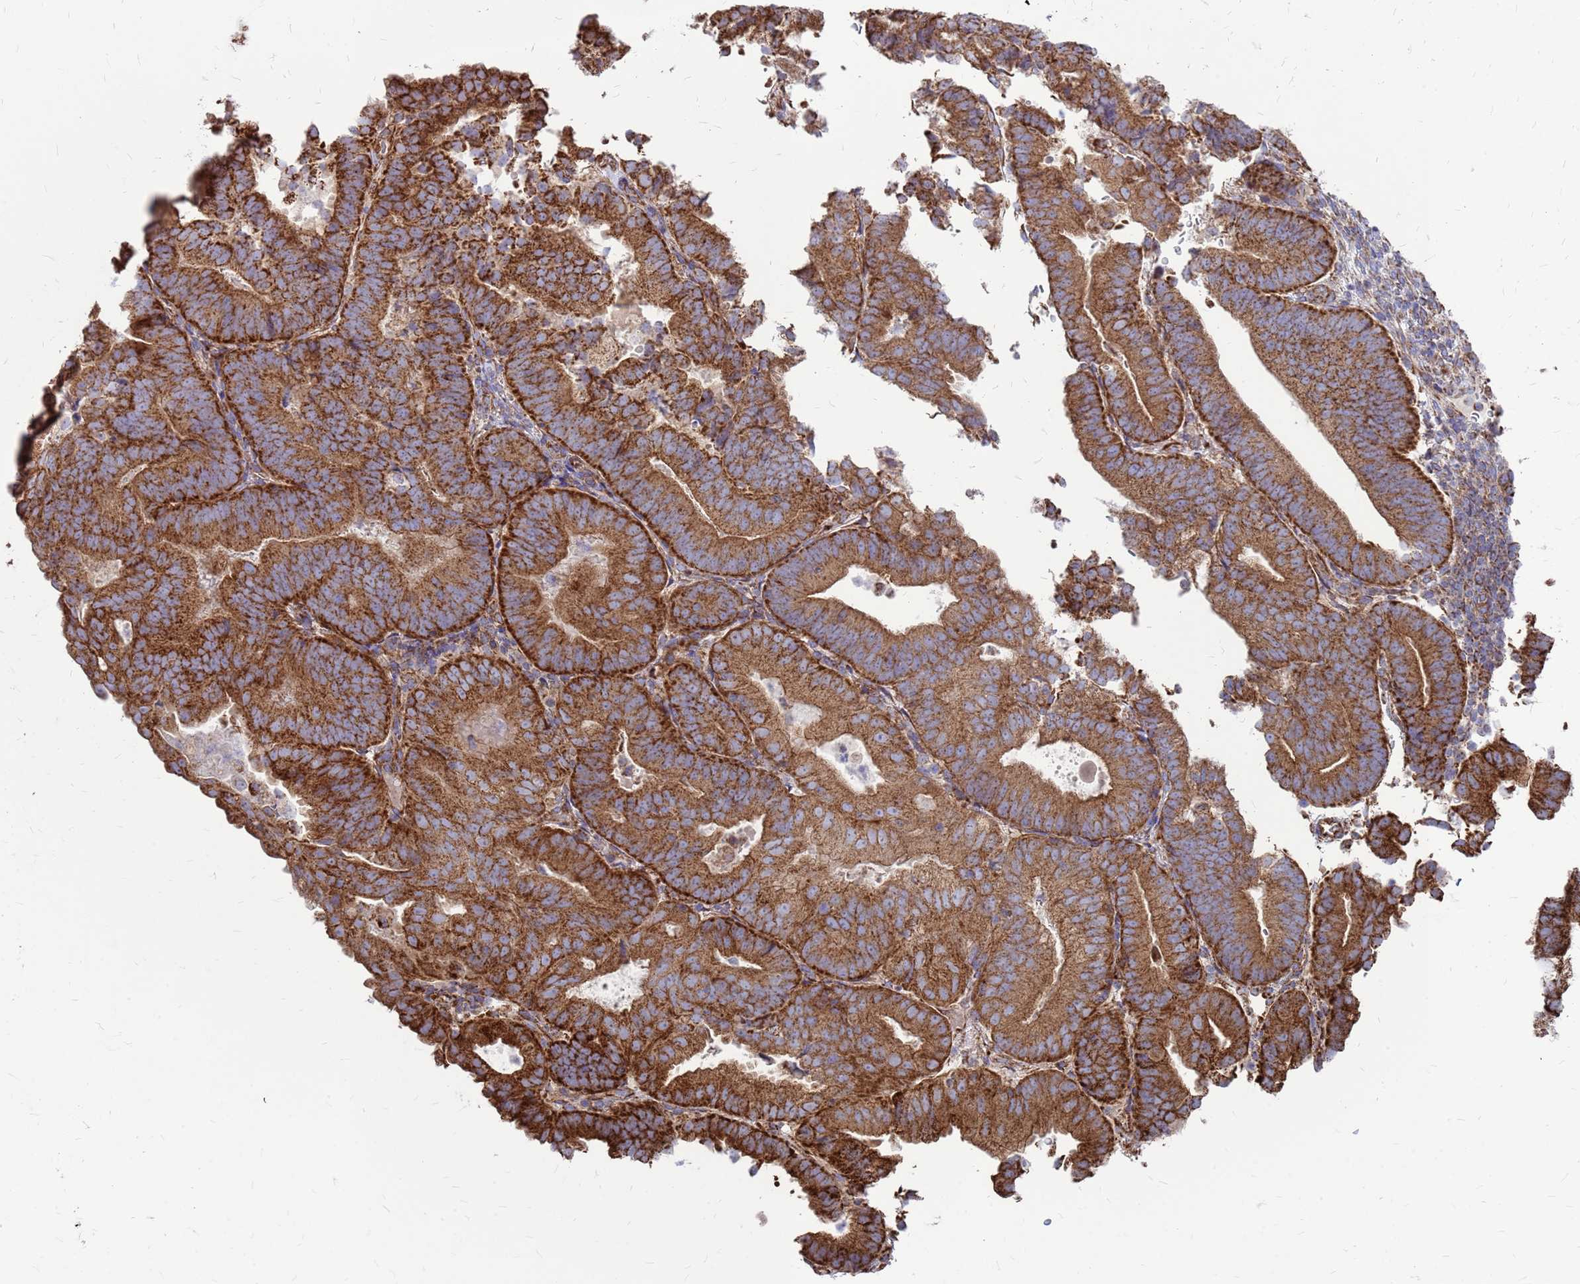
{"staining": {"intensity": "strong", "quantity": ">75%", "location": "cytoplasmic/membranous"}, "tissue": "endometrial cancer", "cell_type": "Tumor cells", "image_type": "cancer", "snomed": [{"axis": "morphology", "description": "Adenocarcinoma, NOS"}, {"axis": "topography", "description": "Endometrium"}], "caption": "Approximately >75% of tumor cells in human adenocarcinoma (endometrial) display strong cytoplasmic/membranous protein staining as visualized by brown immunohistochemical staining.", "gene": "FSTL4", "patient": {"sex": "female", "age": 70}}